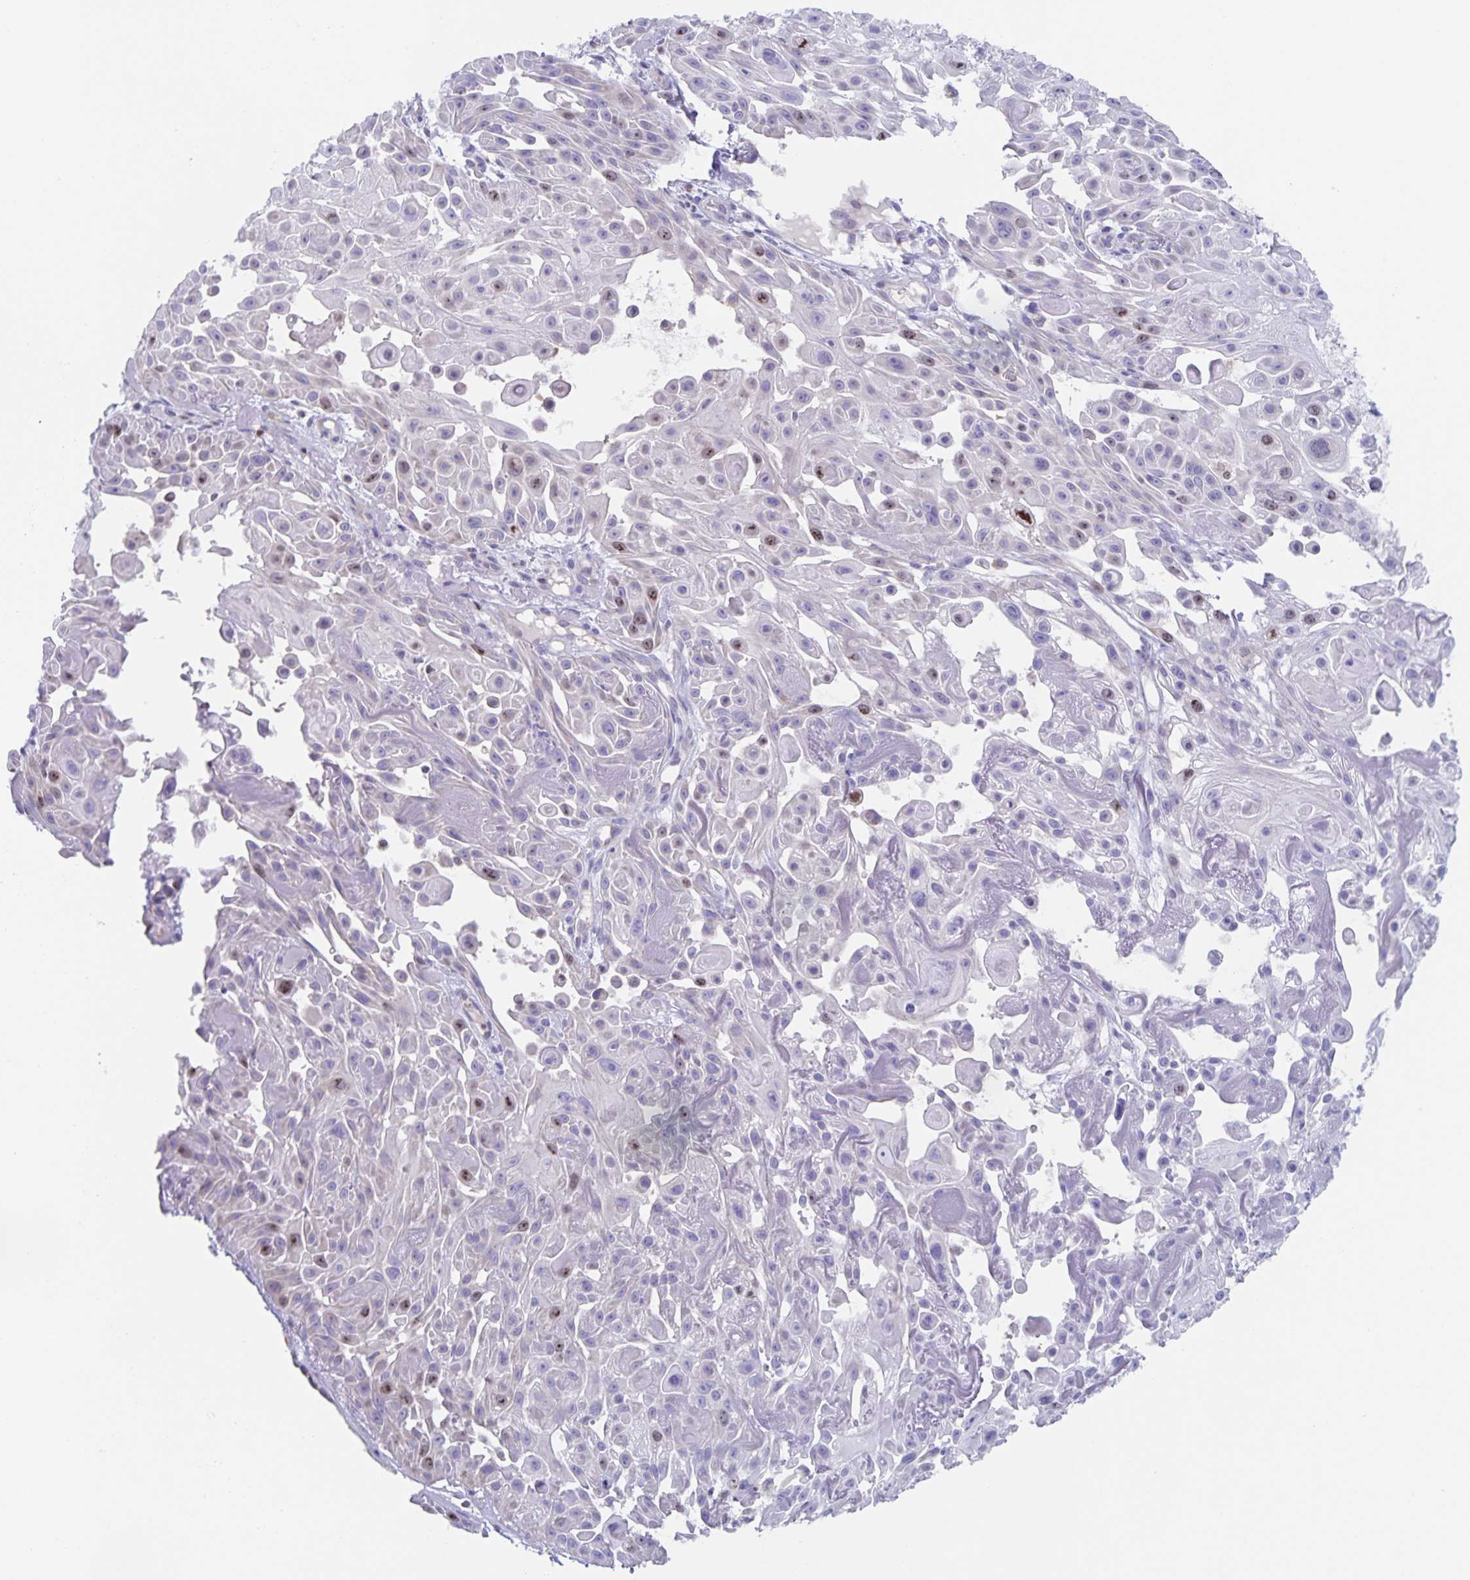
{"staining": {"intensity": "moderate", "quantity": "<25%", "location": "nuclear"}, "tissue": "skin cancer", "cell_type": "Tumor cells", "image_type": "cancer", "snomed": [{"axis": "morphology", "description": "Squamous cell carcinoma, NOS"}, {"axis": "topography", "description": "Skin"}], "caption": "IHC of human skin cancer shows low levels of moderate nuclear staining in approximately <25% of tumor cells. (brown staining indicates protein expression, while blue staining denotes nuclei).", "gene": "CENPH", "patient": {"sex": "male", "age": 91}}